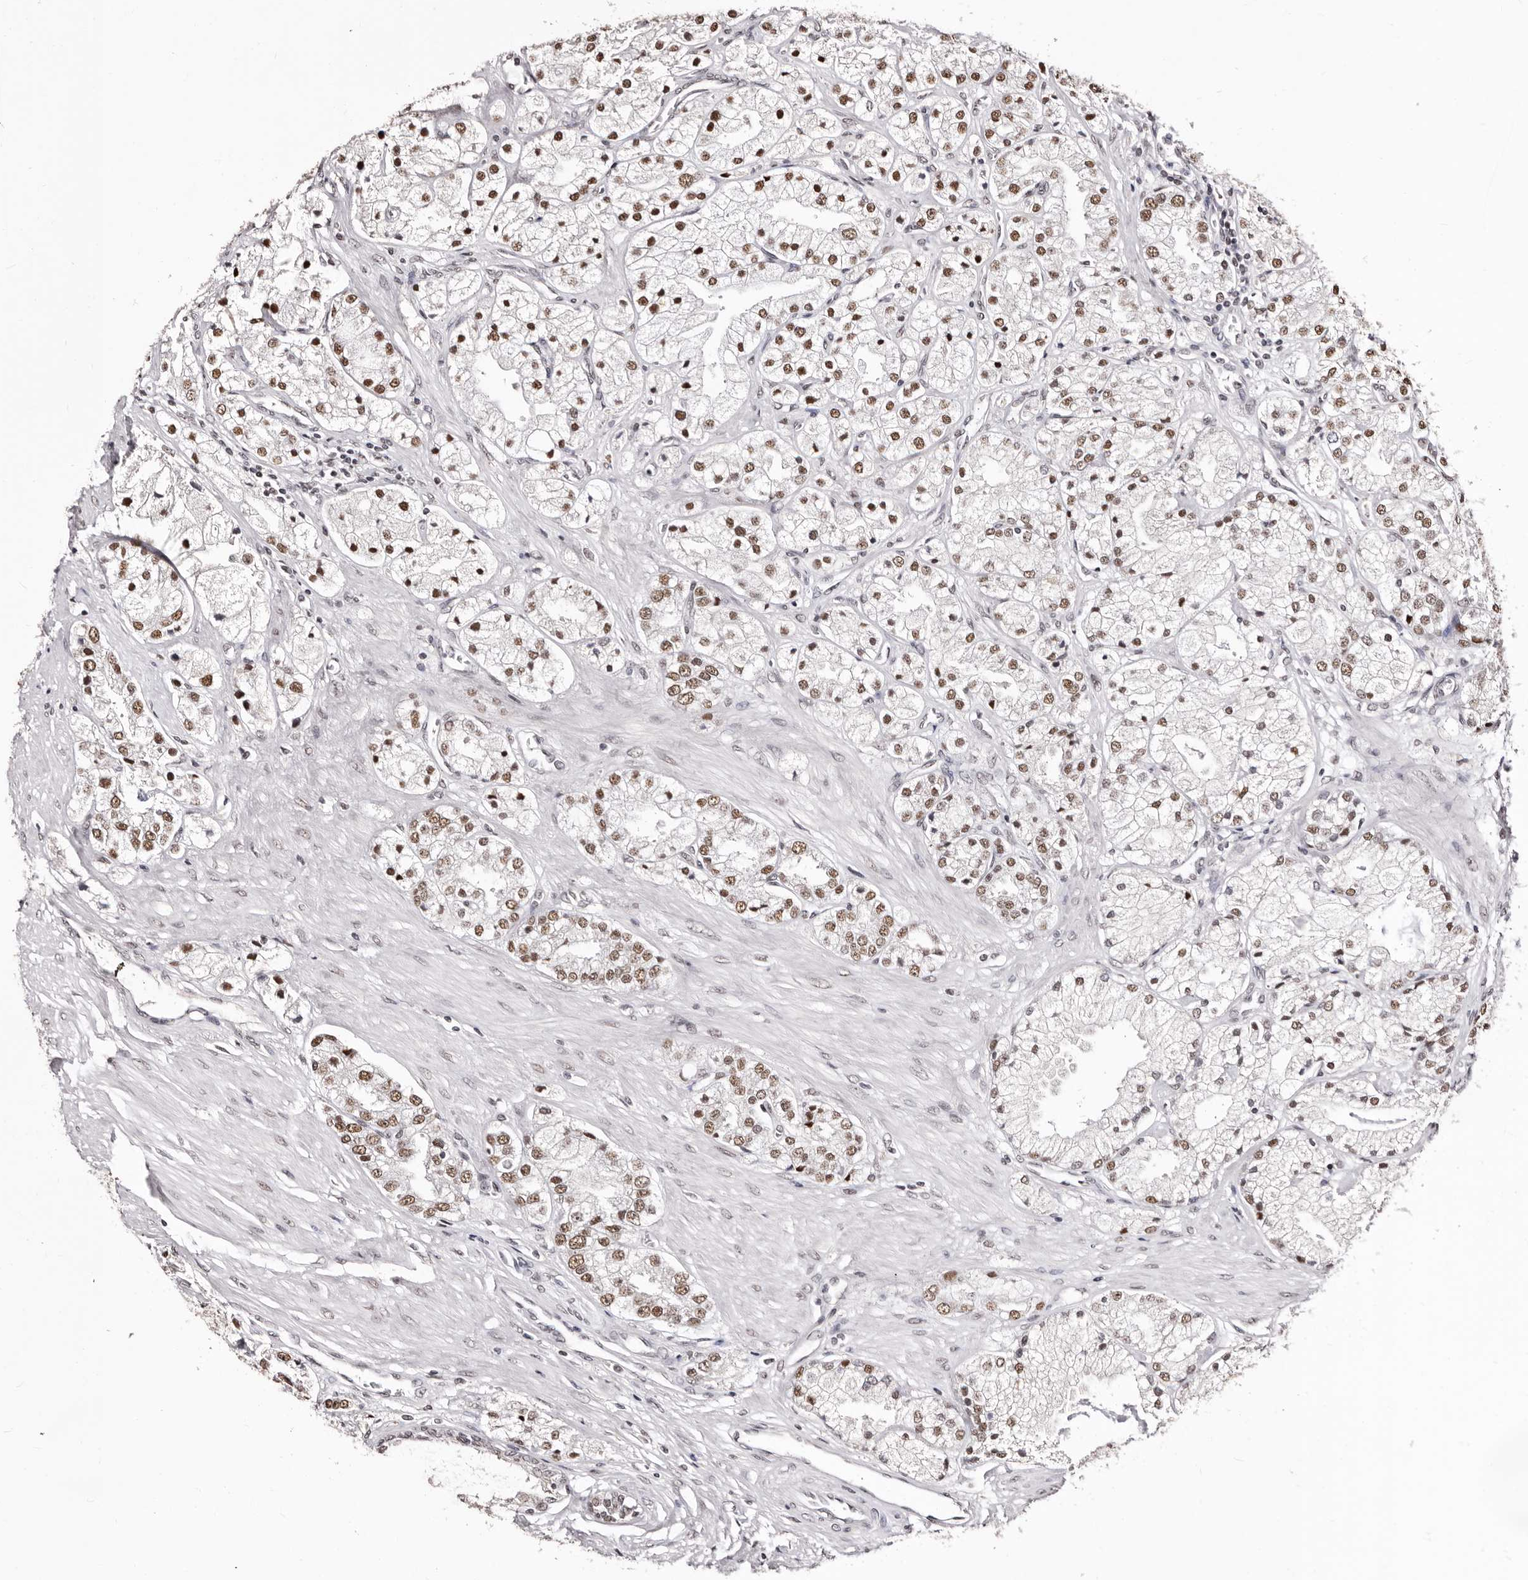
{"staining": {"intensity": "moderate", "quantity": ">75%", "location": "nuclear"}, "tissue": "prostate cancer", "cell_type": "Tumor cells", "image_type": "cancer", "snomed": [{"axis": "morphology", "description": "Adenocarcinoma, High grade"}, {"axis": "topography", "description": "Prostate"}], "caption": "Immunohistochemistry (IHC) (DAB (3,3'-diaminobenzidine)) staining of human high-grade adenocarcinoma (prostate) reveals moderate nuclear protein staining in approximately >75% of tumor cells. The staining was performed using DAB (3,3'-diaminobenzidine) to visualize the protein expression in brown, while the nuclei were stained in blue with hematoxylin (Magnification: 20x).", "gene": "ANAPC11", "patient": {"sex": "male", "age": 50}}